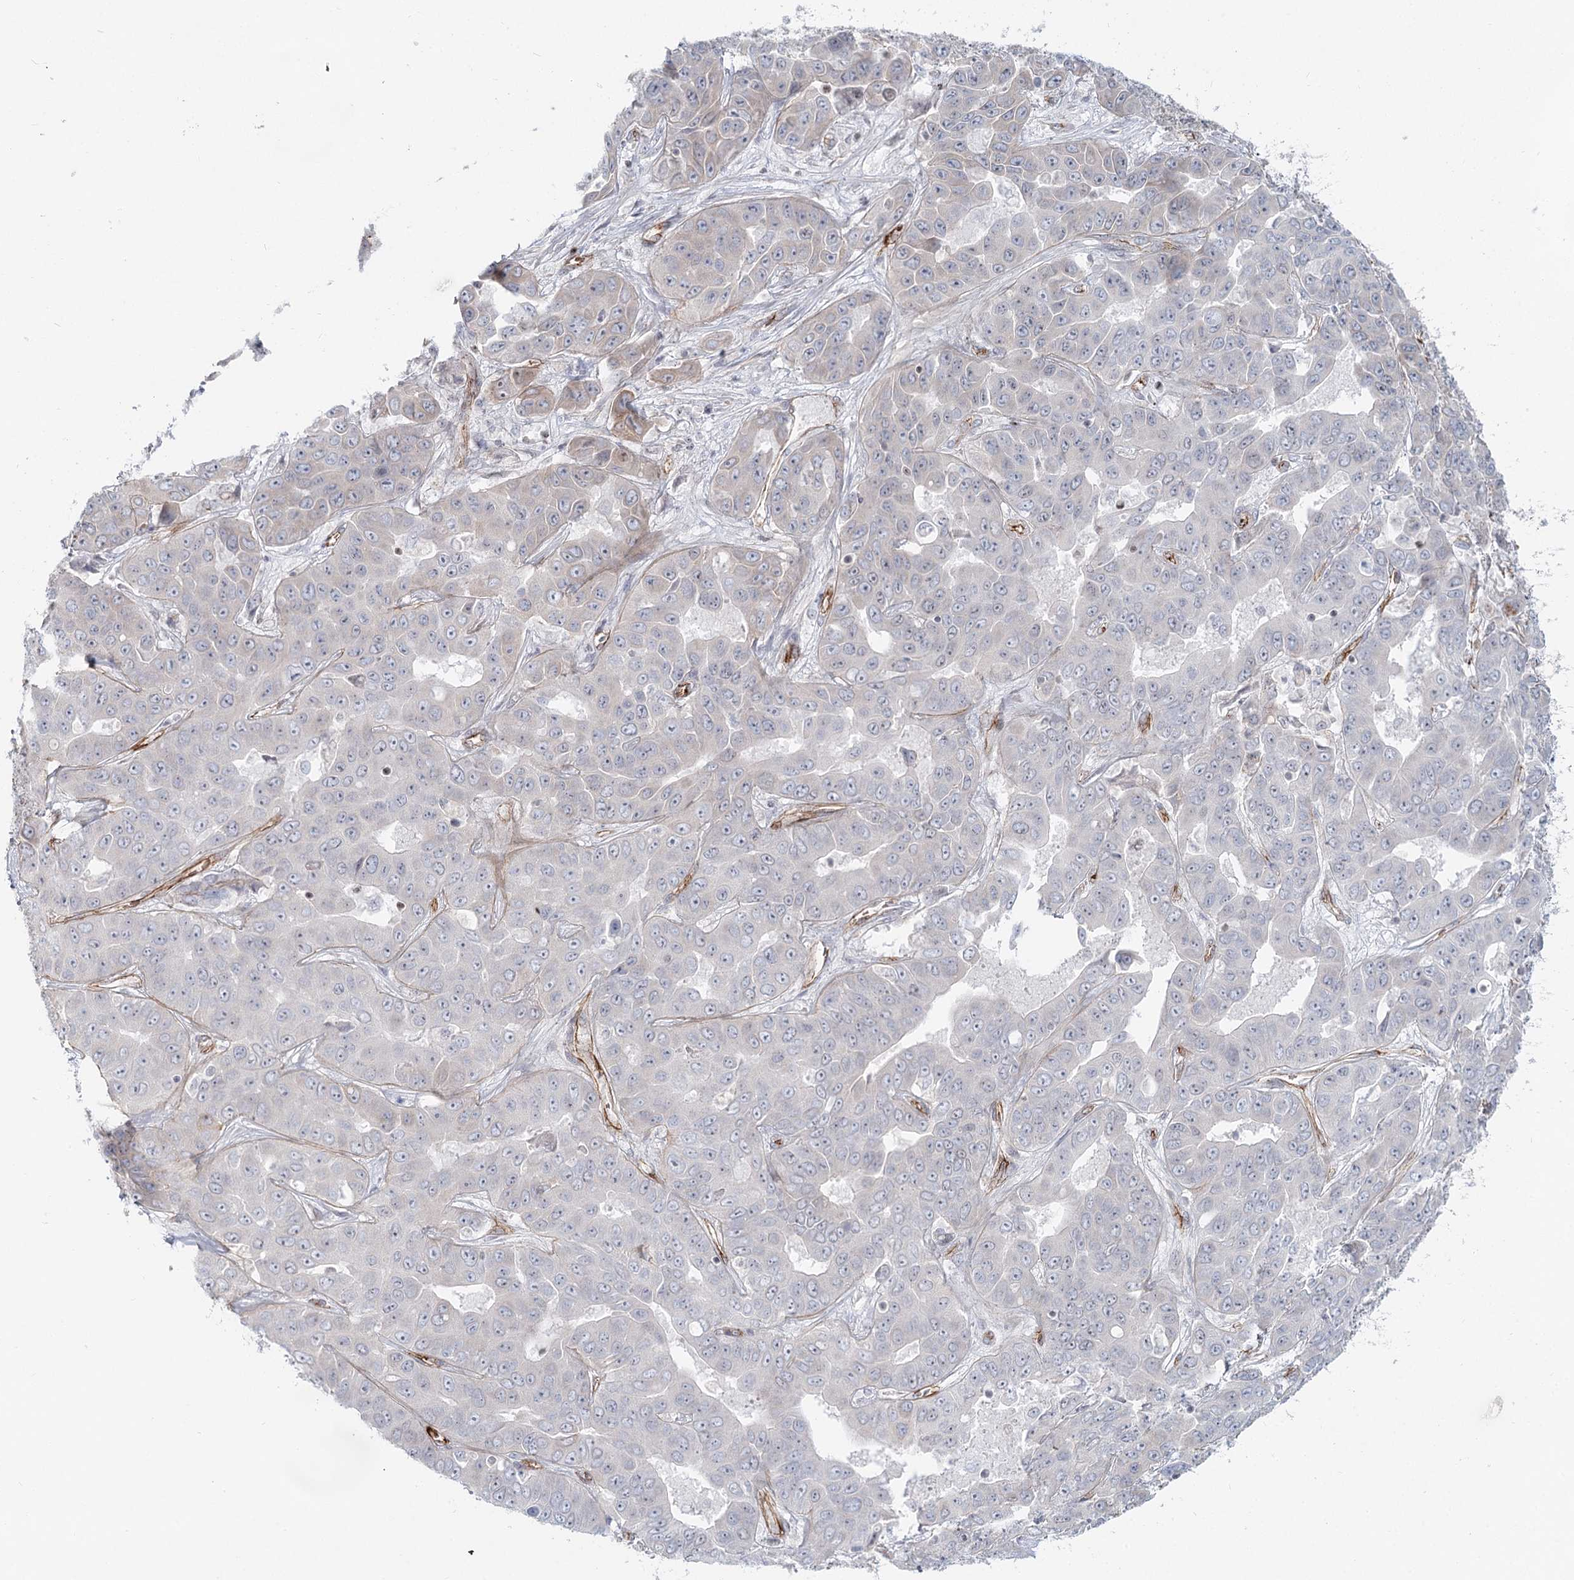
{"staining": {"intensity": "negative", "quantity": "none", "location": "none"}, "tissue": "liver cancer", "cell_type": "Tumor cells", "image_type": "cancer", "snomed": [{"axis": "morphology", "description": "Cholangiocarcinoma"}, {"axis": "topography", "description": "Liver"}], "caption": "Protein analysis of liver cholangiocarcinoma reveals no significant positivity in tumor cells.", "gene": "ZFYVE28", "patient": {"sex": "female", "age": 52}}